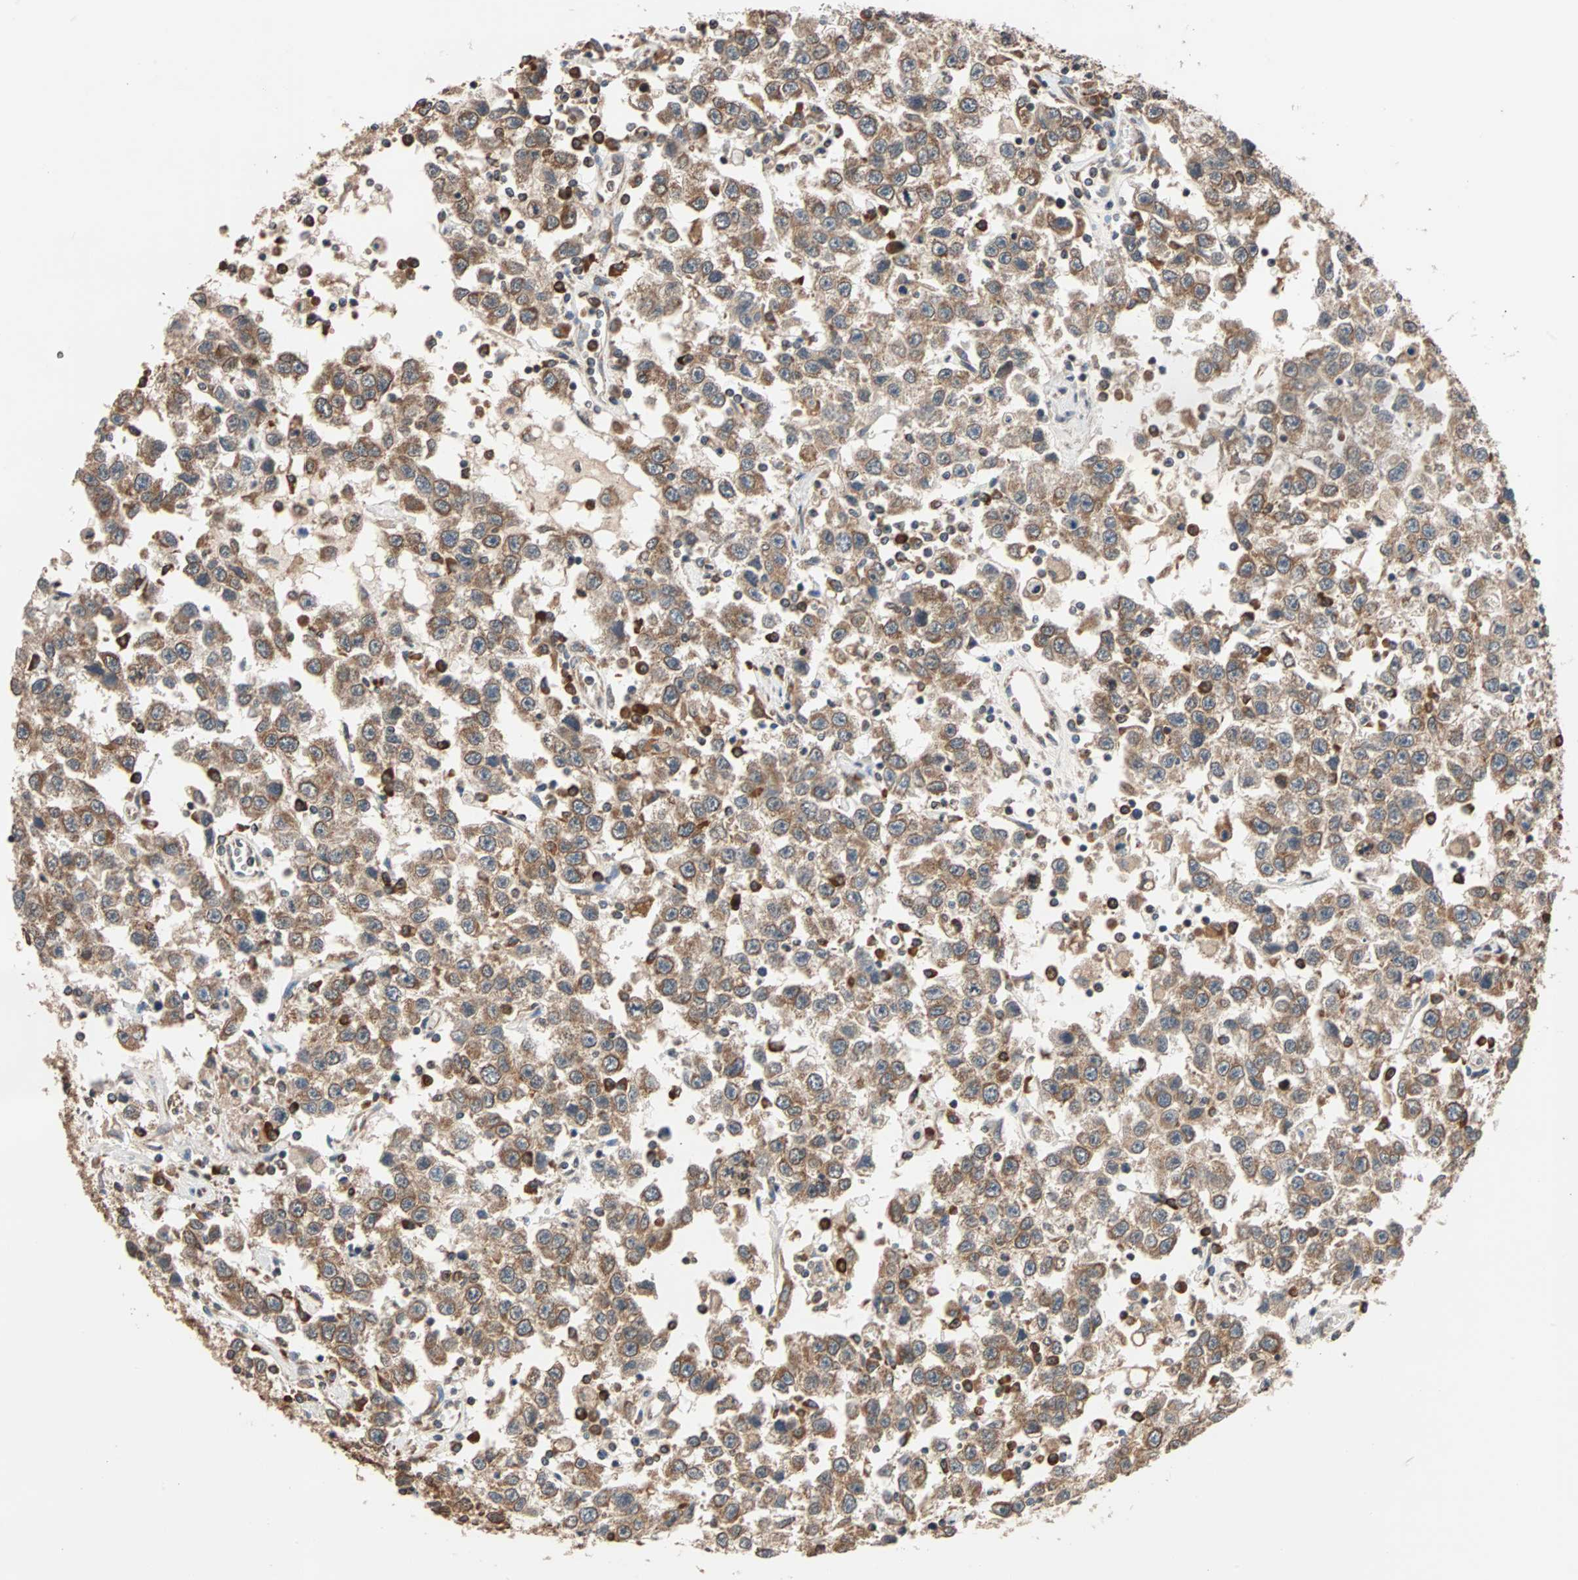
{"staining": {"intensity": "moderate", "quantity": ">75%", "location": "cytoplasmic/membranous"}, "tissue": "testis cancer", "cell_type": "Tumor cells", "image_type": "cancer", "snomed": [{"axis": "morphology", "description": "Seminoma, NOS"}, {"axis": "topography", "description": "Testis"}], "caption": "The micrograph demonstrates immunohistochemical staining of testis cancer. There is moderate cytoplasmic/membranous positivity is seen in about >75% of tumor cells.", "gene": "AUP1", "patient": {"sex": "male", "age": 41}}